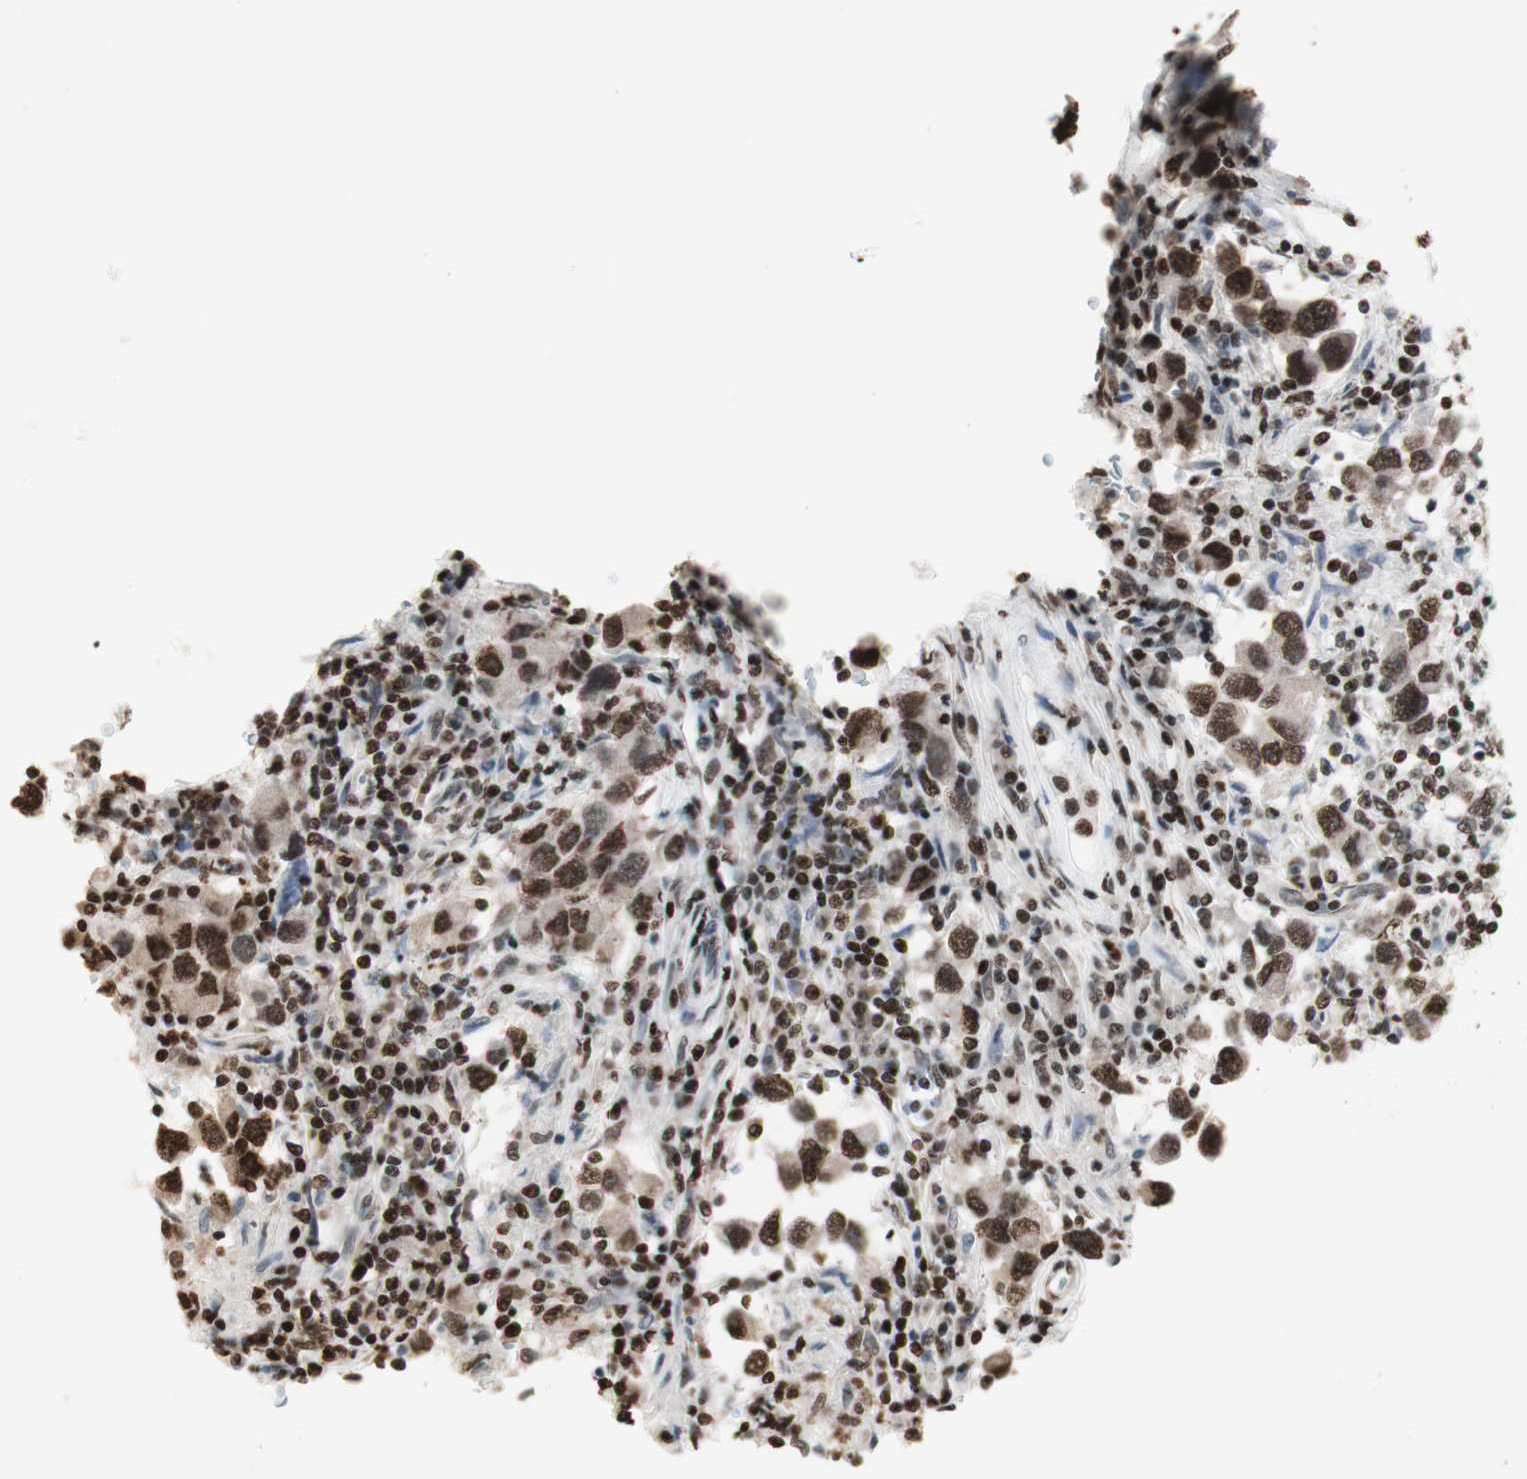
{"staining": {"intensity": "strong", "quantity": ">75%", "location": "nuclear"}, "tissue": "testis cancer", "cell_type": "Tumor cells", "image_type": "cancer", "snomed": [{"axis": "morphology", "description": "Carcinoma, Embryonal, NOS"}, {"axis": "topography", "description": "Testis"}], "caption": "Testis cancer (embryonal carcinoma) stained with a protein marker shows strong staining in tumor cells.", "gene": "HNRNPA2B1", "patient": {"sex": "male", "age": 21}}